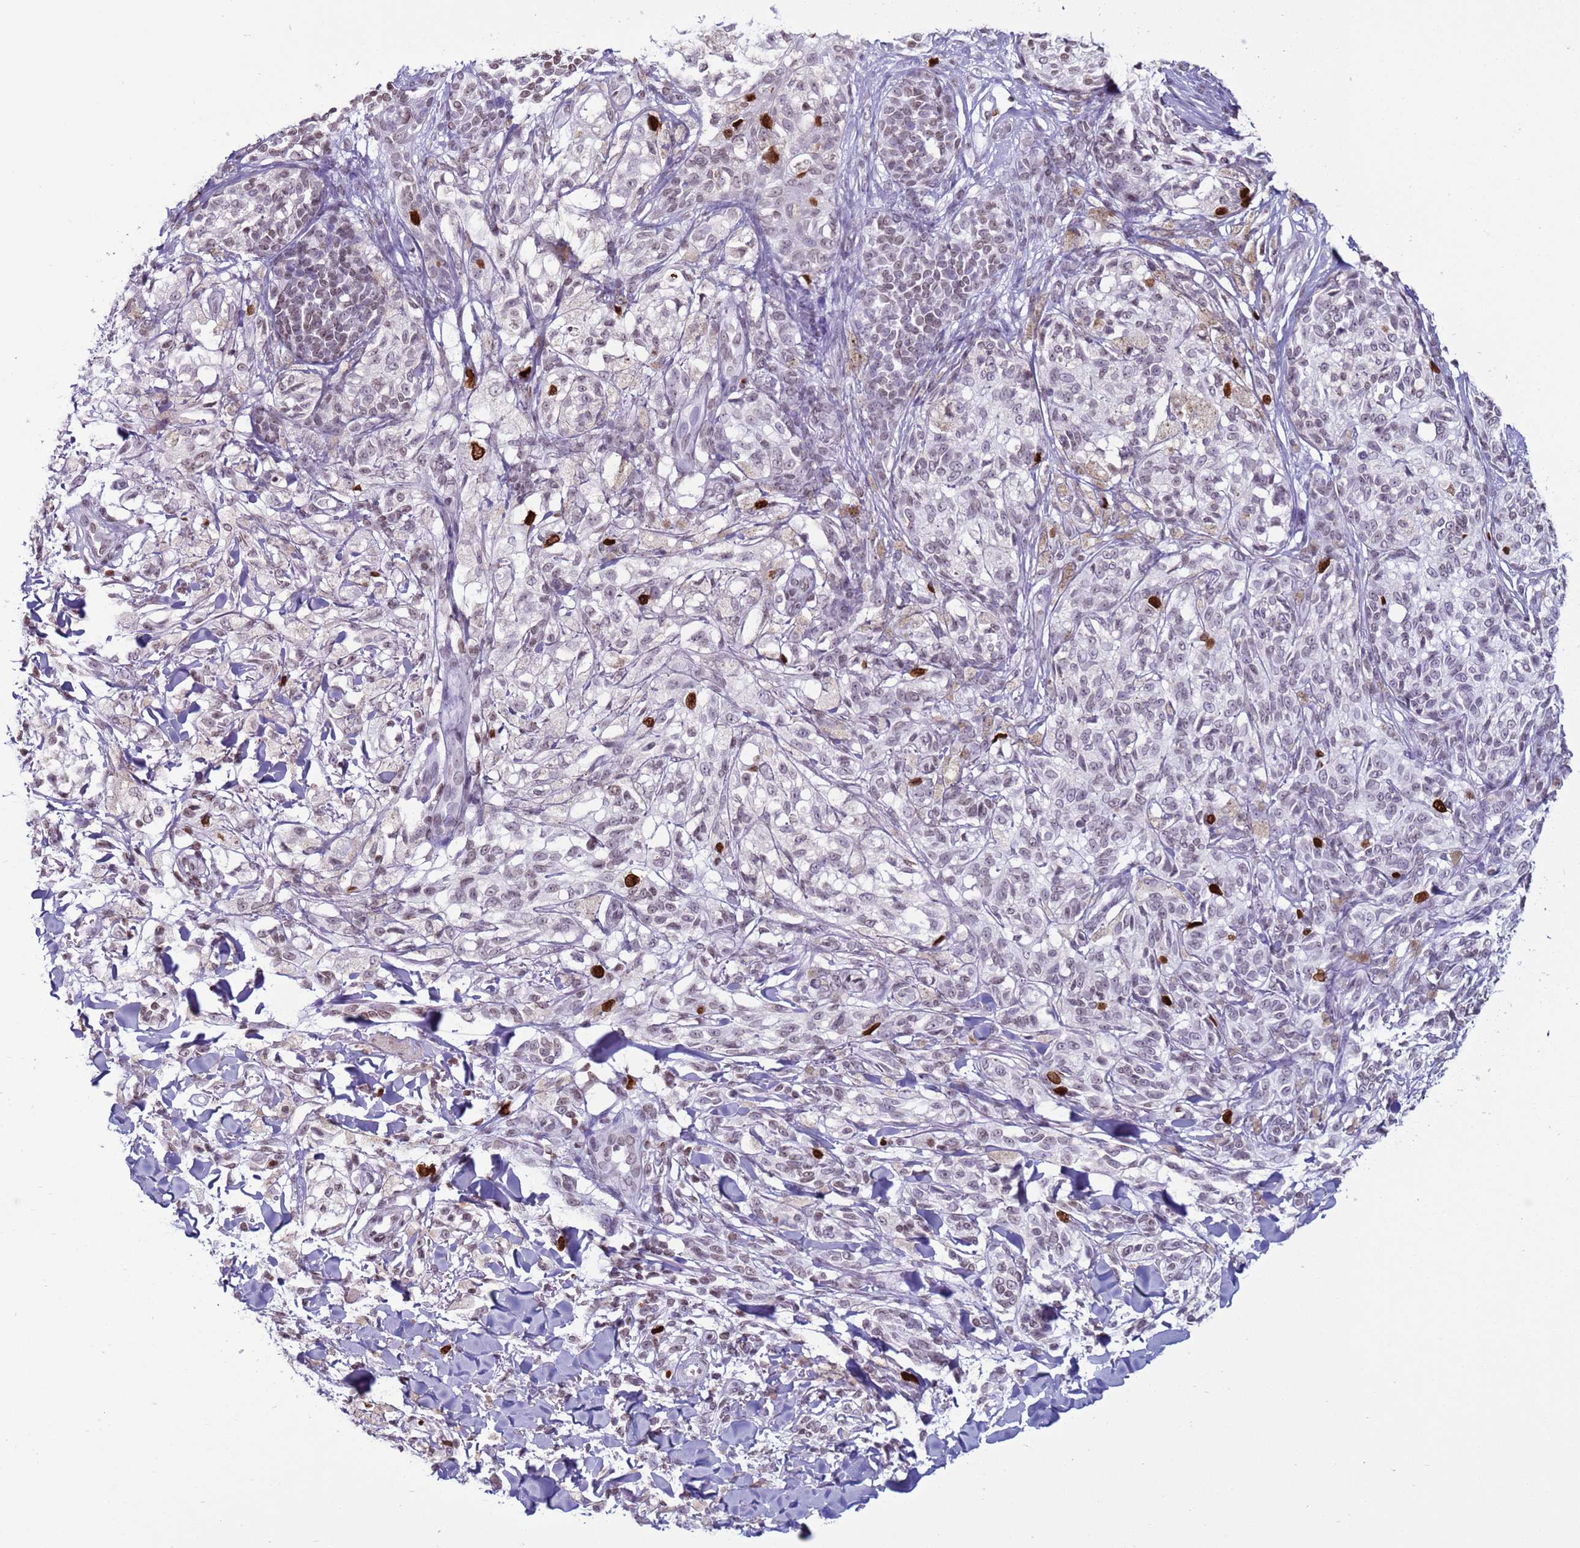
{"staining": {"intensity": "strong", "quantity": "<25%", "location": "nuclear"}, "tissue": "melanoma", "cell_type": "Tumor cells", "image_type": "cancer", "snomed": [{"axis": "morphology", "description": "Malignant melanoma, NOS"}, {"axis": "topography", "description": "Skin of upper extremity"}], "caption": "Protein analysis of melanoma tissue reveals strong nuclear expression in about <25% of tumor cells. Immunohistochemistry stains the protein of interest in brown and the nuclei are stained blue.", "gene": "H4C8", "patient": {"sex": "male", "age": 40}}